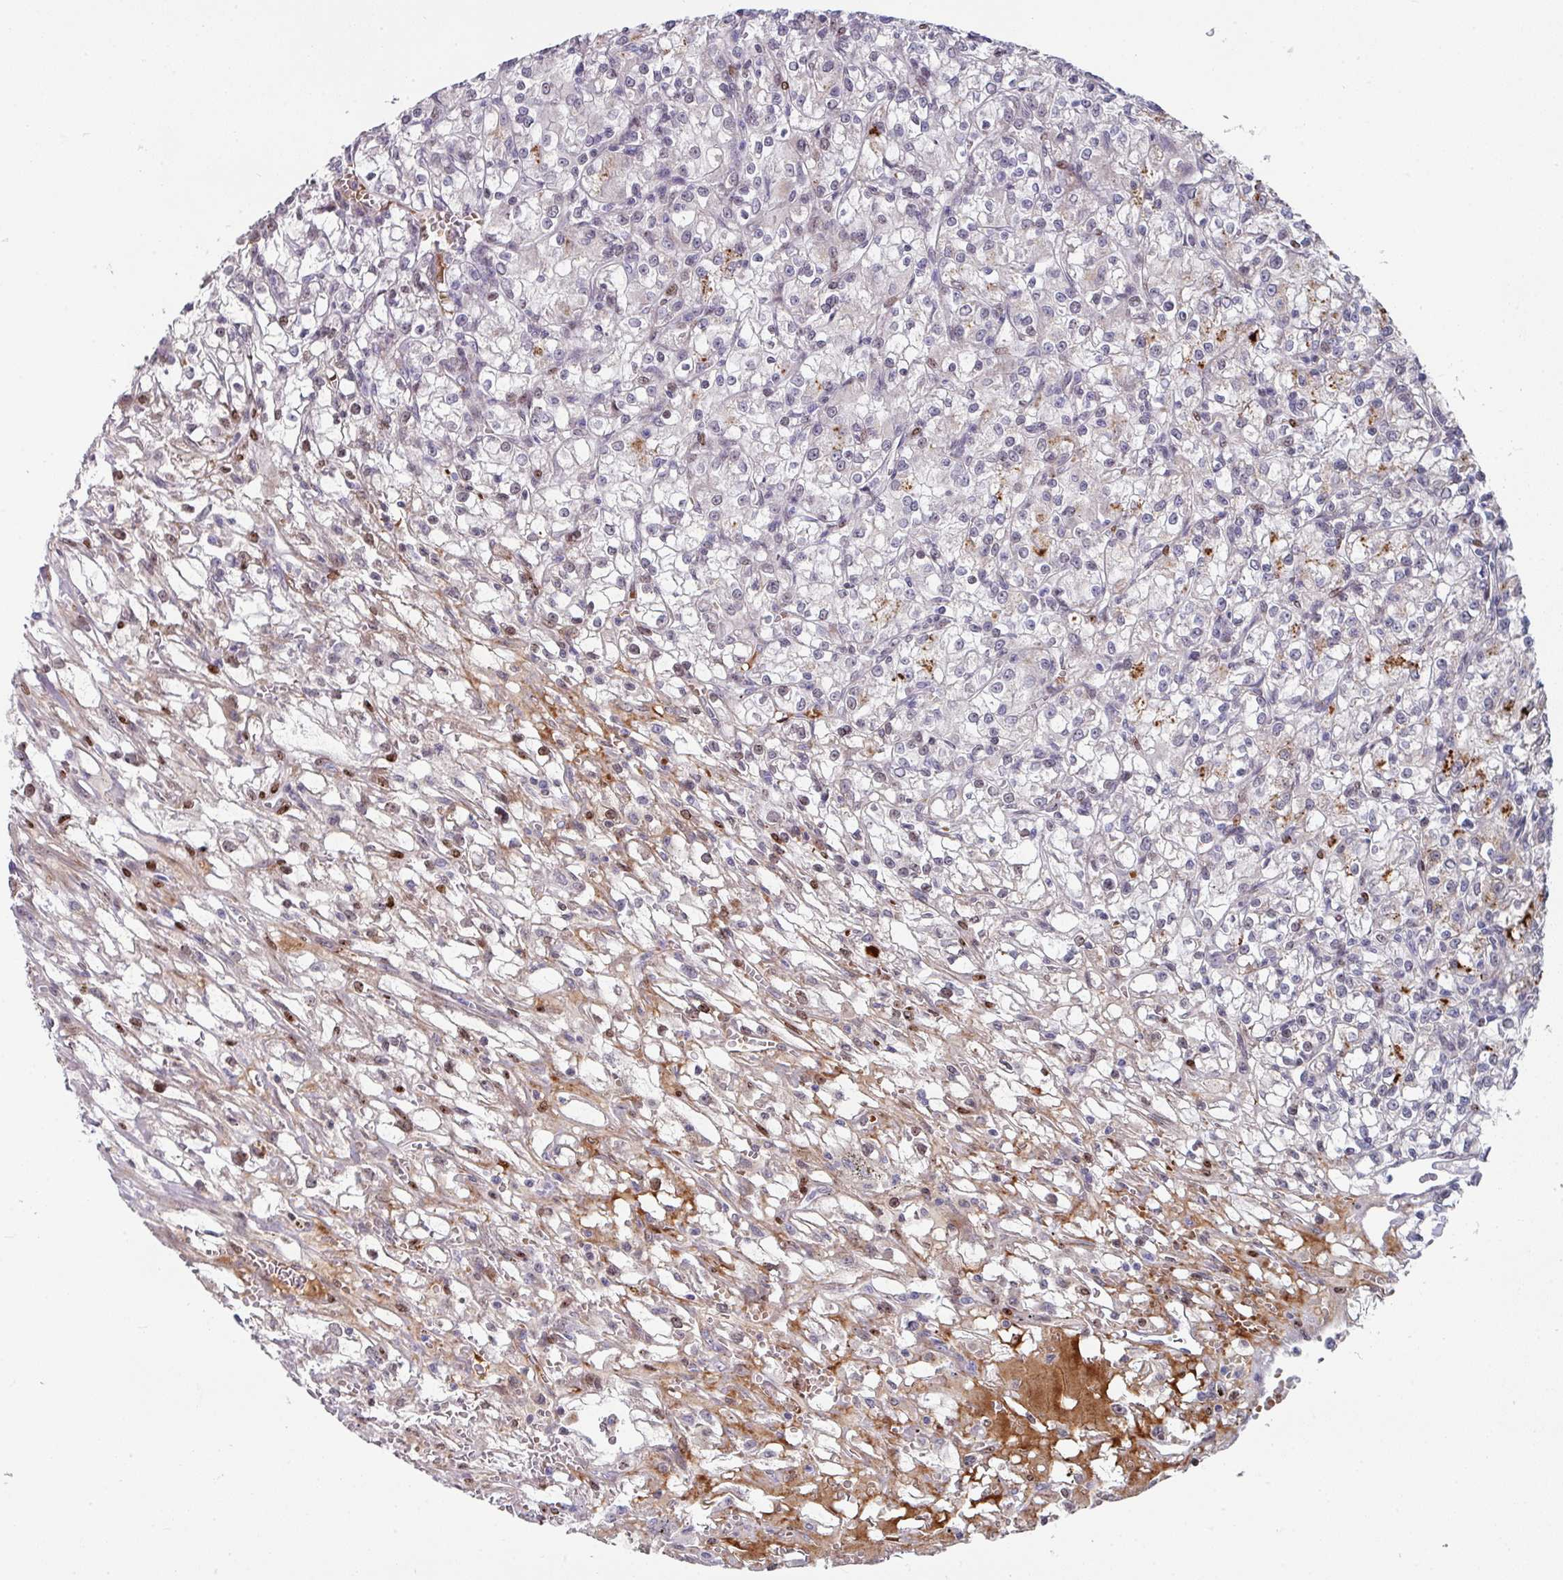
{"staining": {"intensity": "negative", "quantity": "none", "location": "none"}, "tissue": "renal cancer", "cell_type": "Tumor cells", "image_type": "cancer", "snomed": [{"axis": "morphology", "description": "Adenocarcinoma, NOS"}, {"axis": "topography", "description": "Kidney"}], "caption": "Human renal cancer (adenocarcinoma) stained for a protein using immunohistochemistry reveals no staining in tumor cells.", "gene": "CBX7", "patient": {"sex": "female", "age": 59}}